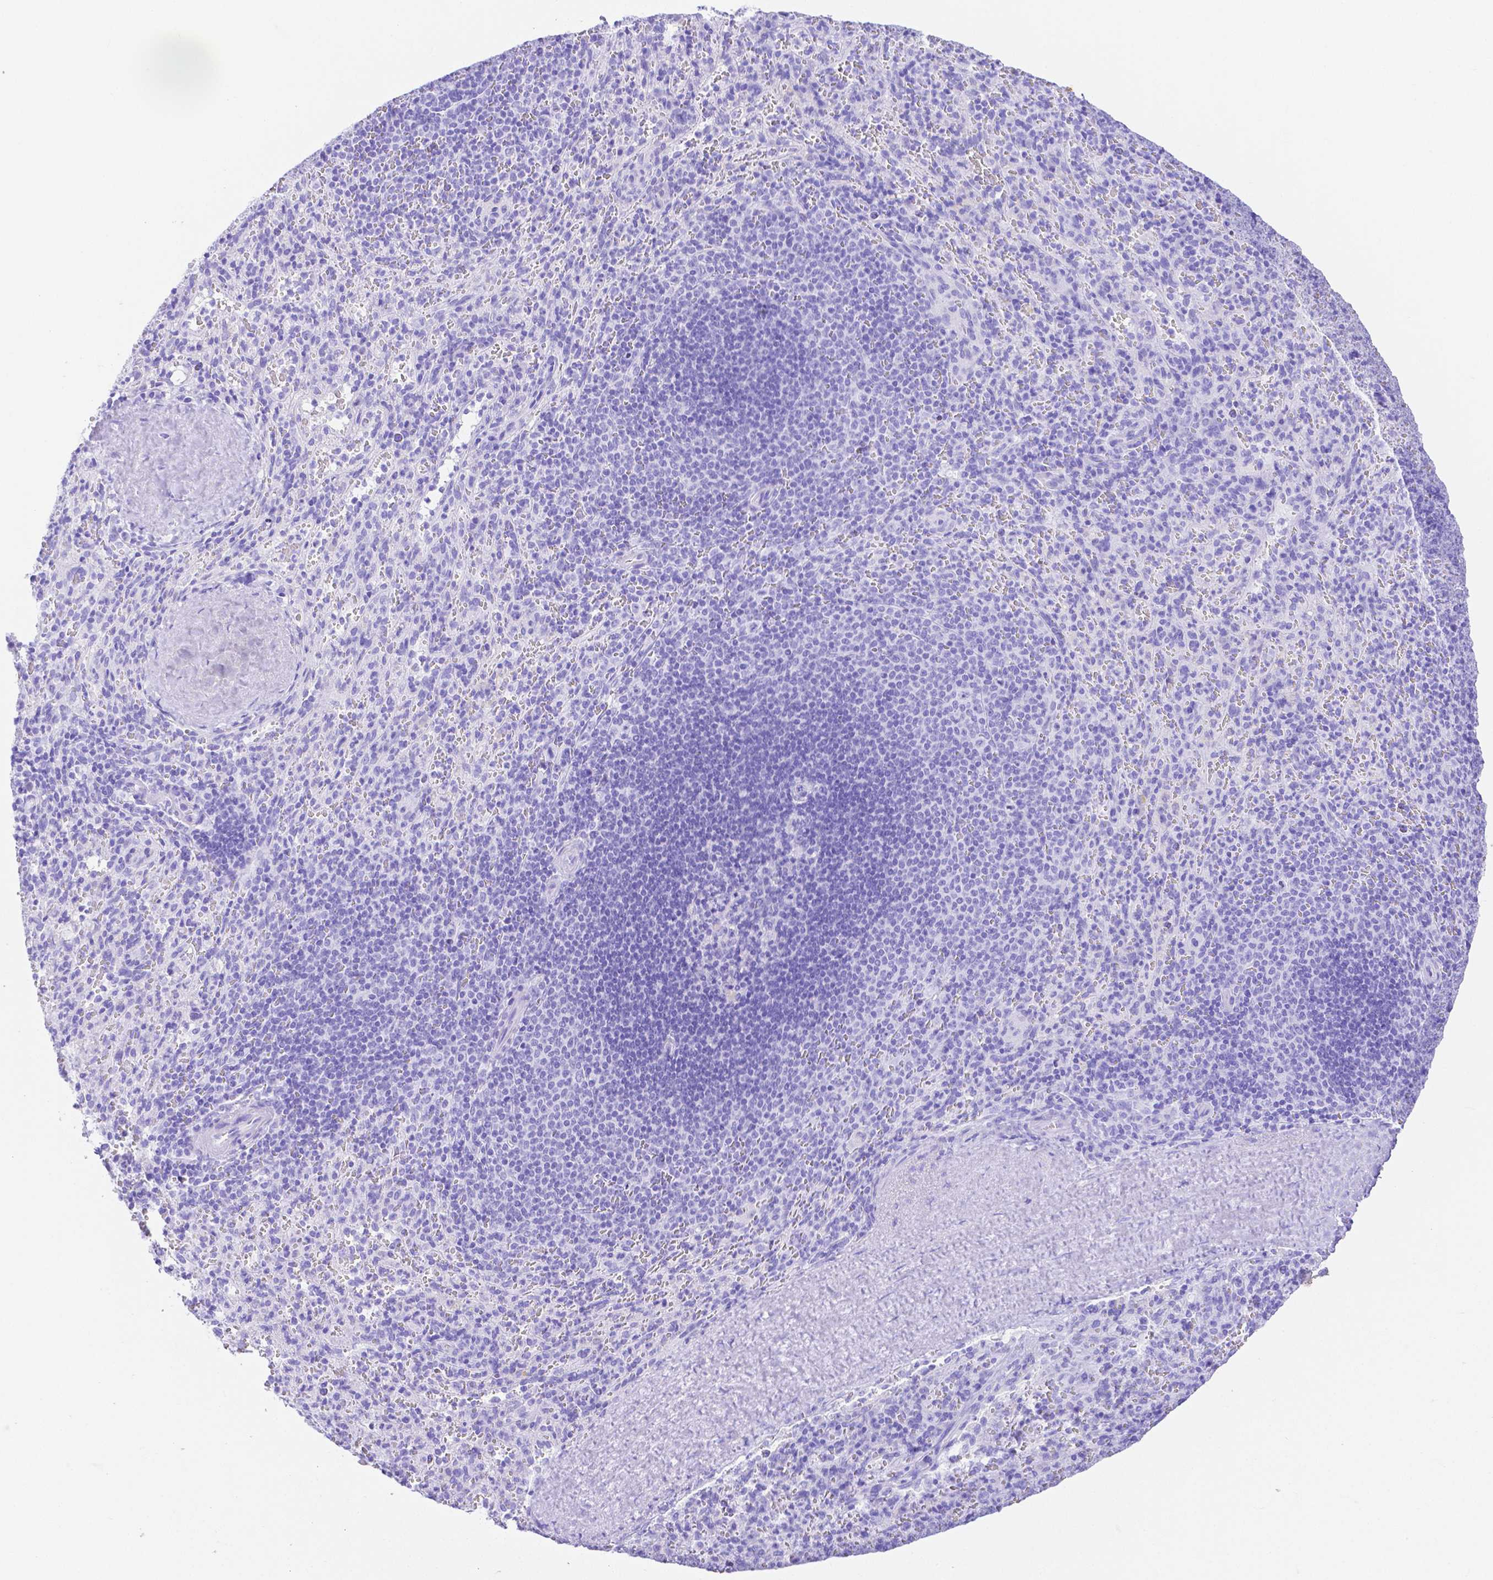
{"staining": {"intensity": "negative", "quantity": "none", "location": "none"}, "tissue": "spleen", "cell_type": "Cells in red pulp", "image_type": "normal", "snomed": [{"axis": "morphology", "description": "Normal tissue, NOS"}, {"axis": "topography", "description": "Spleen"}], "caption": "The micrograph shows no staining of cells in red pulp in benign spleen.", "gene": "SMR3A", "patient": {"sex": "male", "age": 57}}